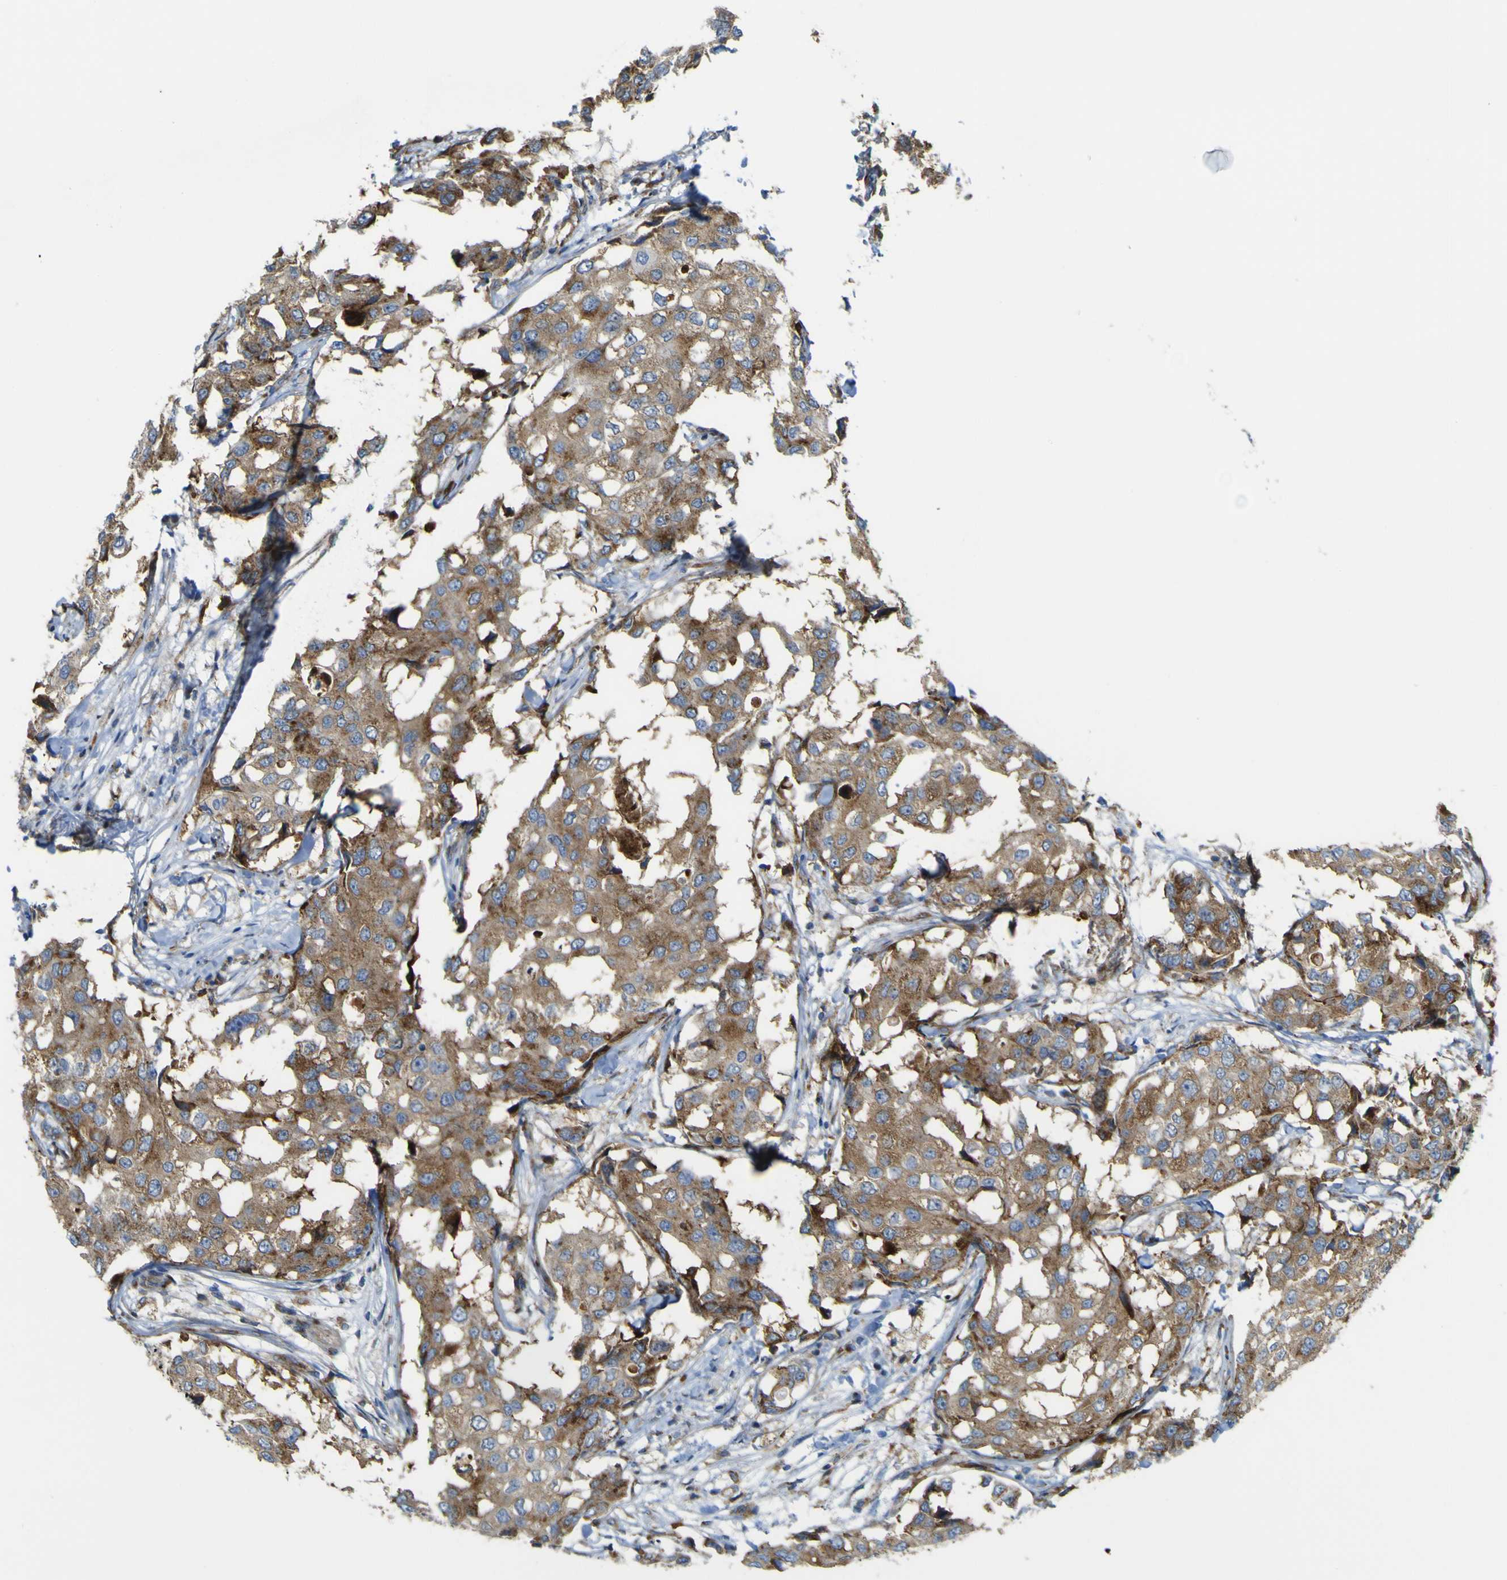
{"staining": {"intensity": "moderate", "quantity": ">75%", "location": "cytoplasmic/membranous"}, "tissue": "breast cancer", "cell_type": "Tumor cells", "image_type": "cancer", "snomed": [{"axis": "morphology", "description": "Duct carcinoma"}, {"axis": "topography", "description": "Breast"}], "caption": "Breast cancer (infiltrating ductal carcinoma) tissue demonstrates moderate cytoplasmic/membranous expression in approximately >75% of tumor cells, visualized by immunohistochemistry.", "gene": "IGF2R", "patient": {"sex": "female", "age": 27}}